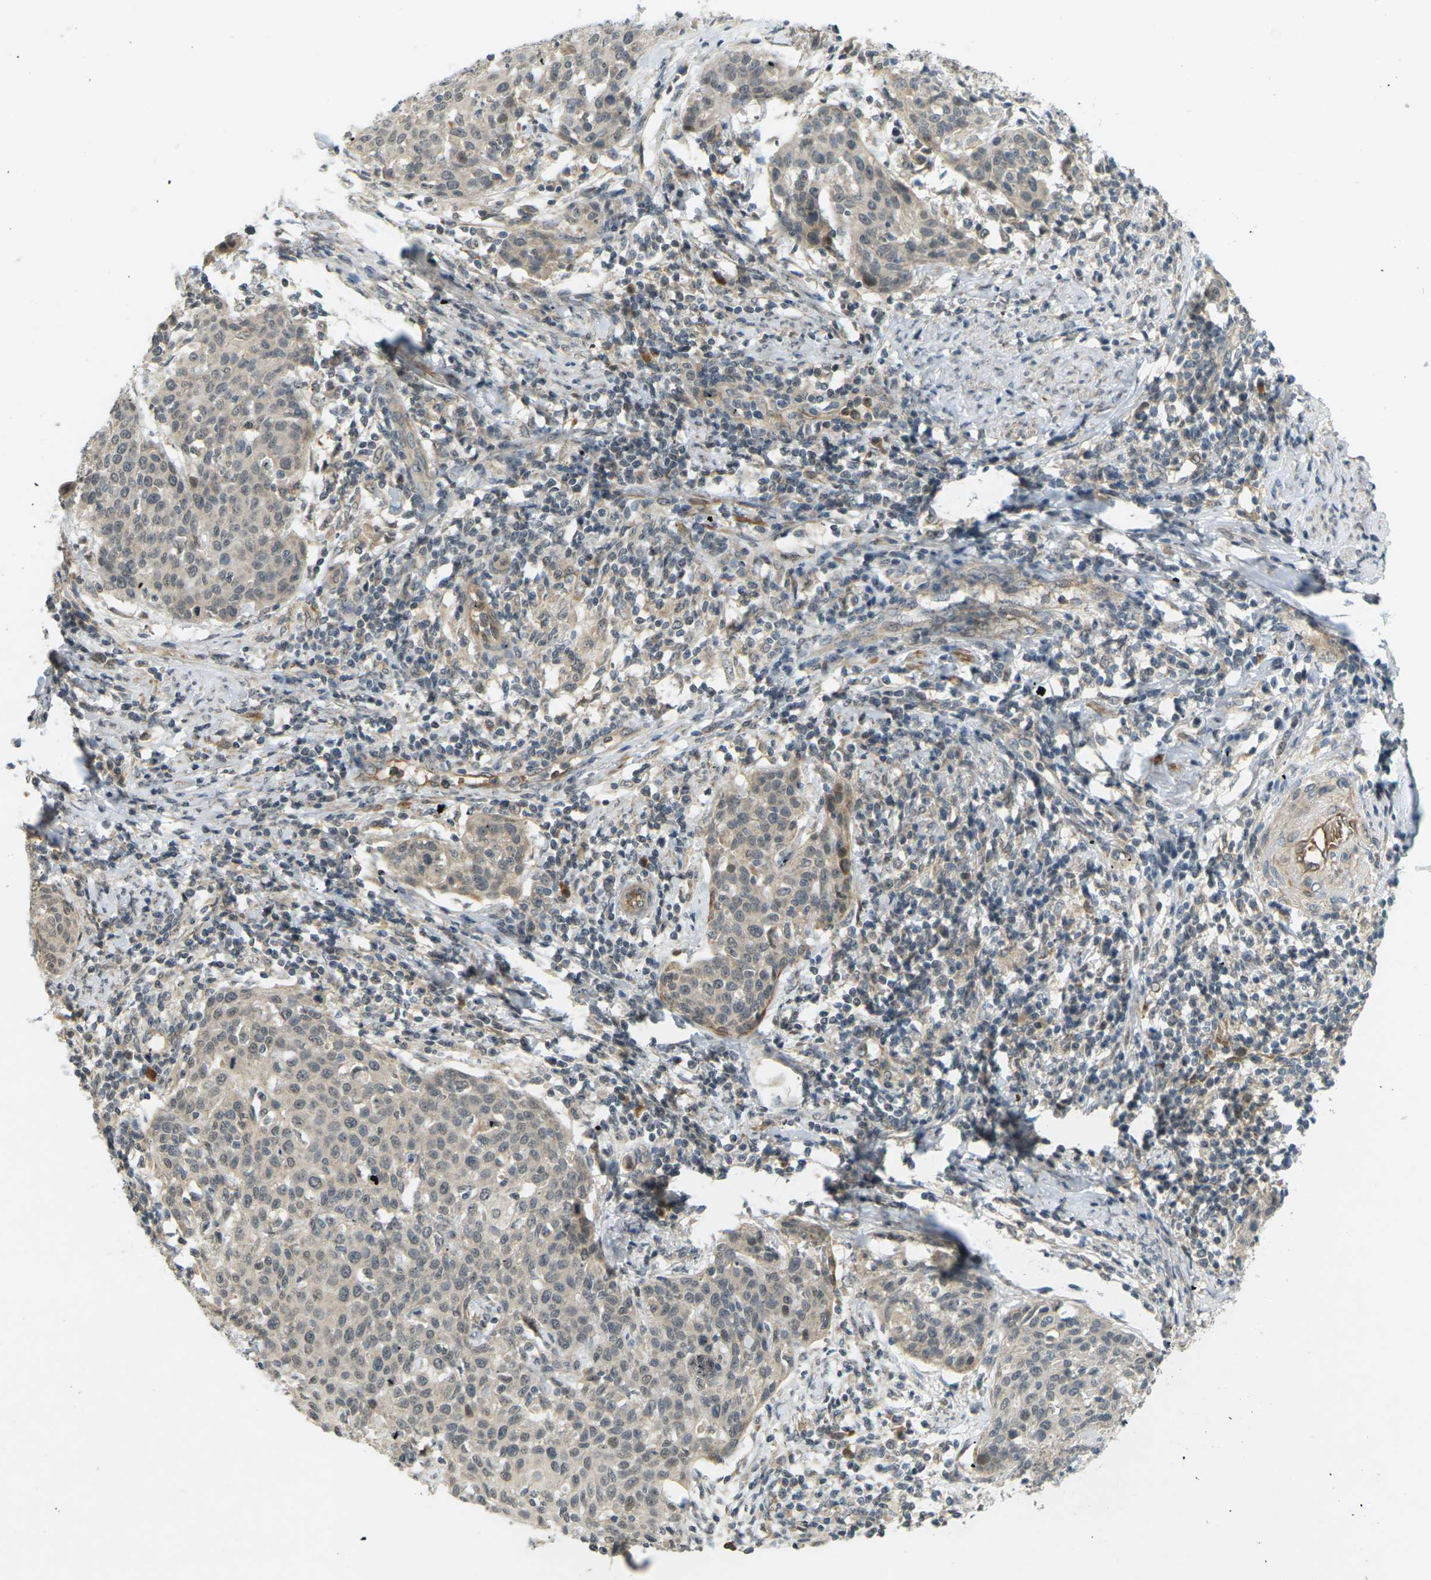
{"staining": {"intensity": "weak", "quantity": ">75%", "location": "cytoplasmic/membranous"}, "tissue": "cervical cancer", "cell_type": "Tumor cells", "image_type": "cancer", "snomed": [{"axis": "morphology", "description": "Squamous cell carcinoma, NOS"}, {"axis": "topography", "description": "Cervix"}], "caption": "Cervical cancer stained for a protein (brown) demonstrates weak cytoplasmic/membranous positive expression in approximately >75% of tumor cells.", "gene": "SOCS6", "patient": {"sex": "female", "age": 38}}